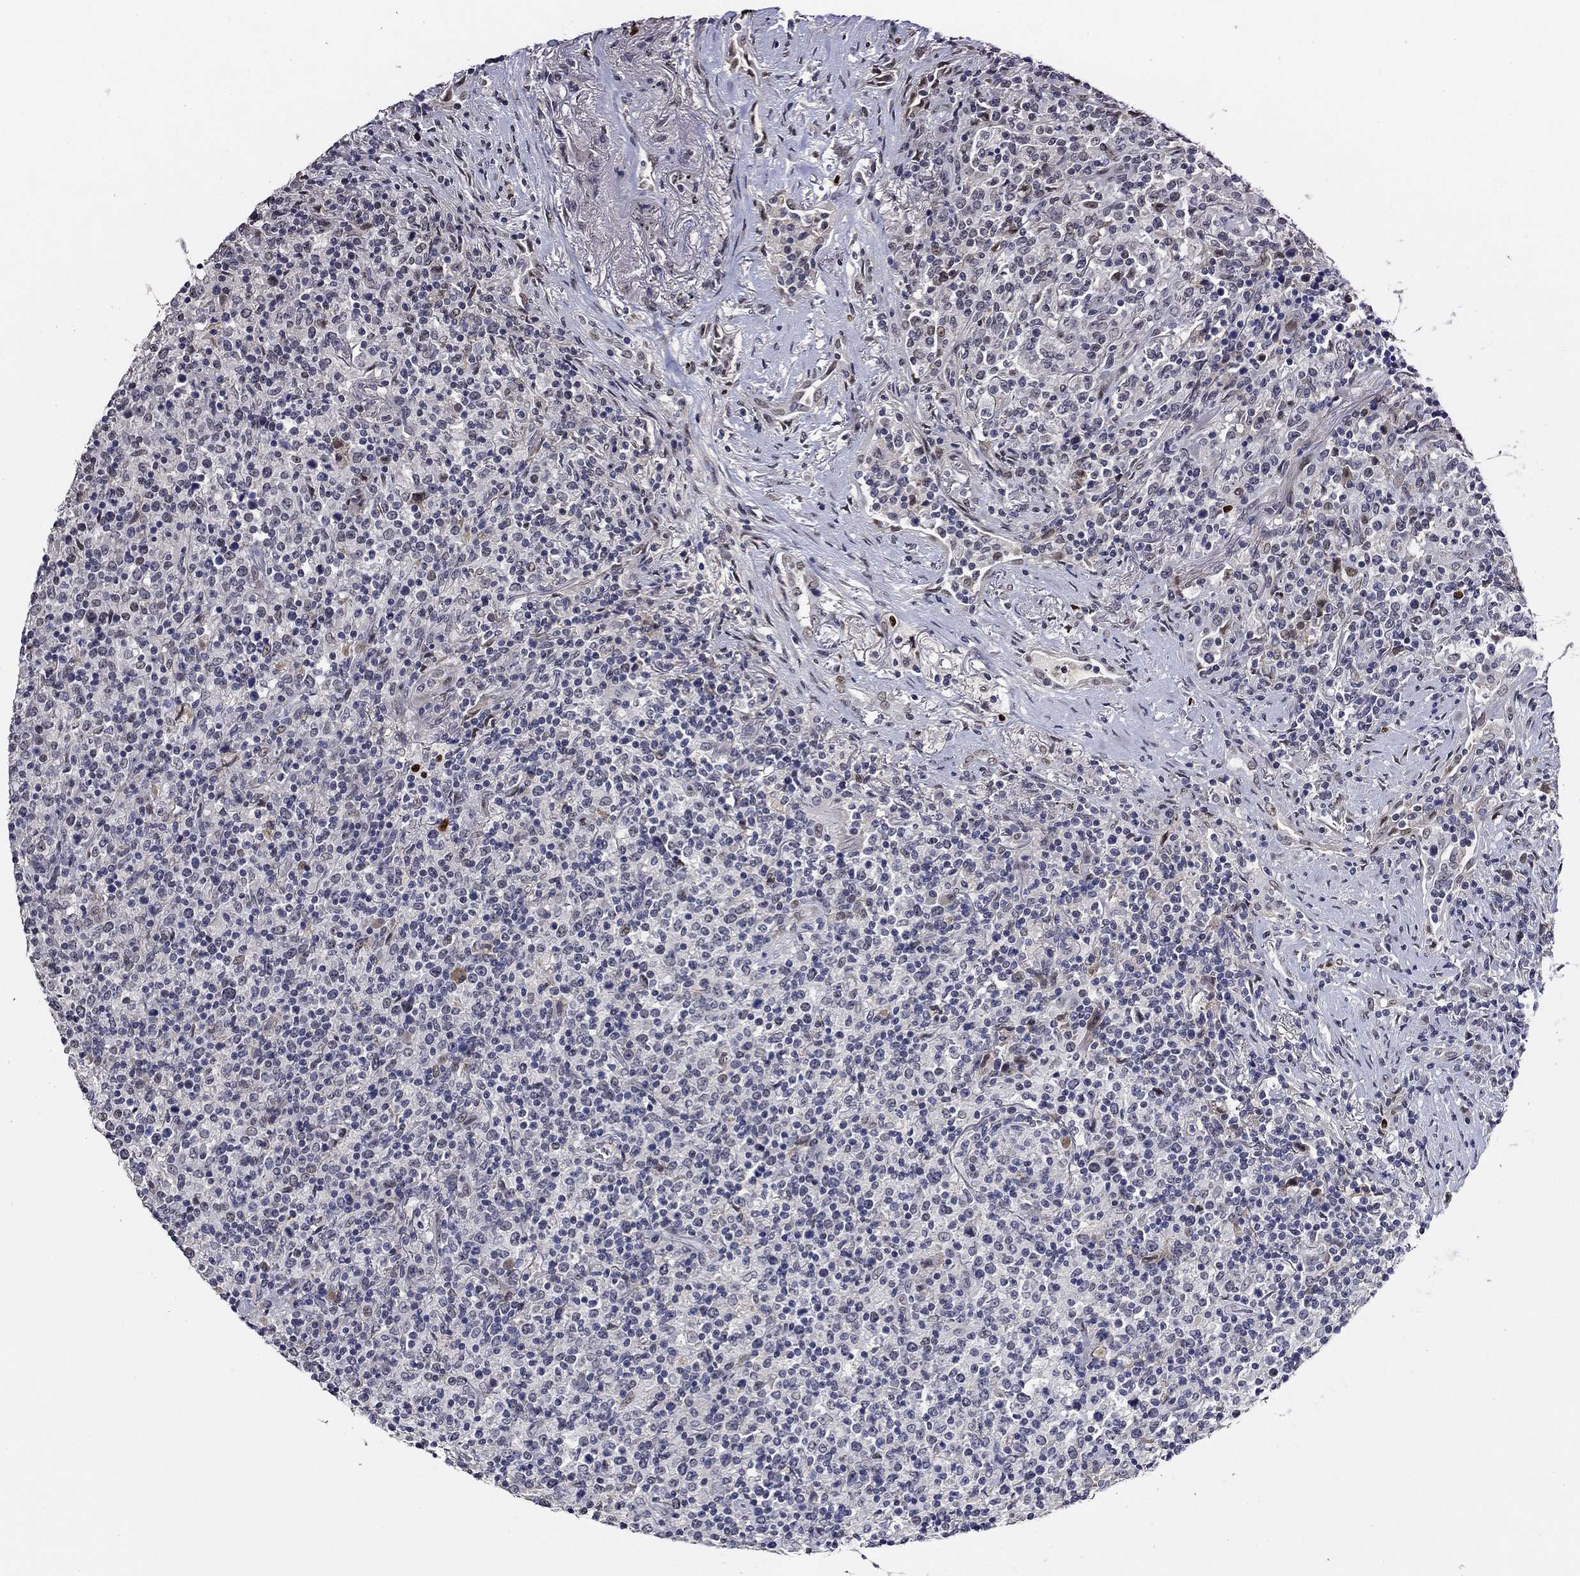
{"staining": {"intensity": "moderate", "quantity": "<25%", "location": "nuclear"}, "tissue": "lymphoma", "cell_type": "Tumor cells", "image_type": "cancer", "snomed": [{"axis": "morphology", "description": "Malignant lymphoma, non-Hodgkin's type, High grade"}, {"axis": "topography", "description": "Lung"}], "caption": "Immunohistochemistry (IHC) (DAB (3,3'-diaminobenzidine)) staining of lymphoma shows moderate nuclear protein expression in about <25% of tumor cells. The staining is performed using DAB brown chromogen to label protein expression. The nuclei are counter-stained blue using hematoxylin.", "gene": "GATA2", "patient": {"sex": "male", "age": 79}}